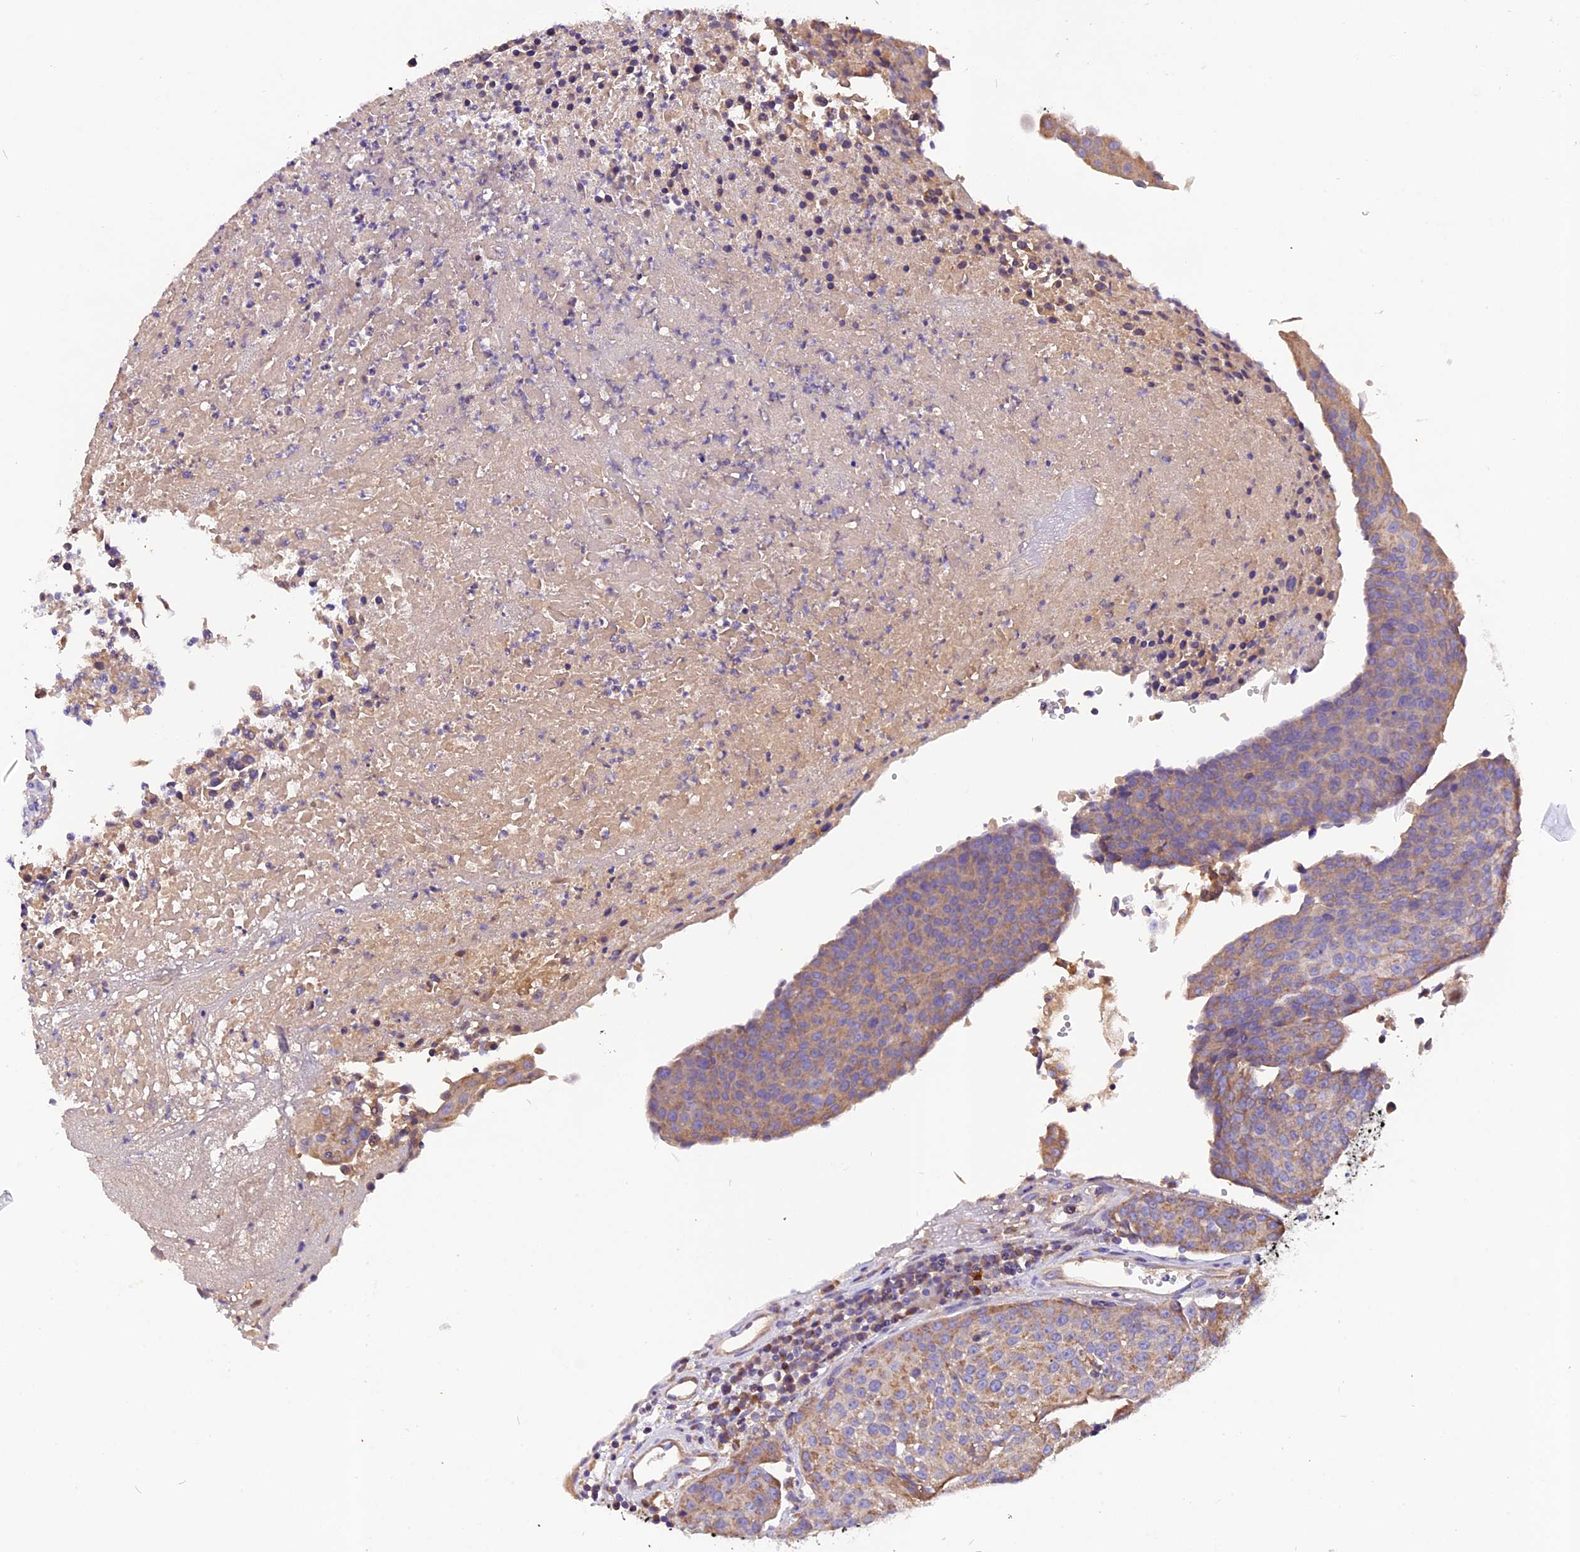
{"staining": {"intensity": "weak", "quantity": ">75%", "location": "cytoplasmic/membranous"}, "tissue": "urothelial cancer", "cell_type": "Tumor cells", "image_type": "cancer", "snomed": [{"axis": "morphology", "description": "Urothelial carcinoma, High grade"}, {"axis": "topography", "description": "Urinary bladder"}], "caption": "Immunohistochemical staining of urothelial carcinoma (high-grade) displays weak cytoplasmic/membranous protein positivity in approximately >75% of tumor cells. The protein of interest is stained brown, and the nuclei are stained in blue (DAB IHC with brightfield microscopy, high magnification).", "gene": "SIX5", "patient": {"sex": "female", "age": 85}}